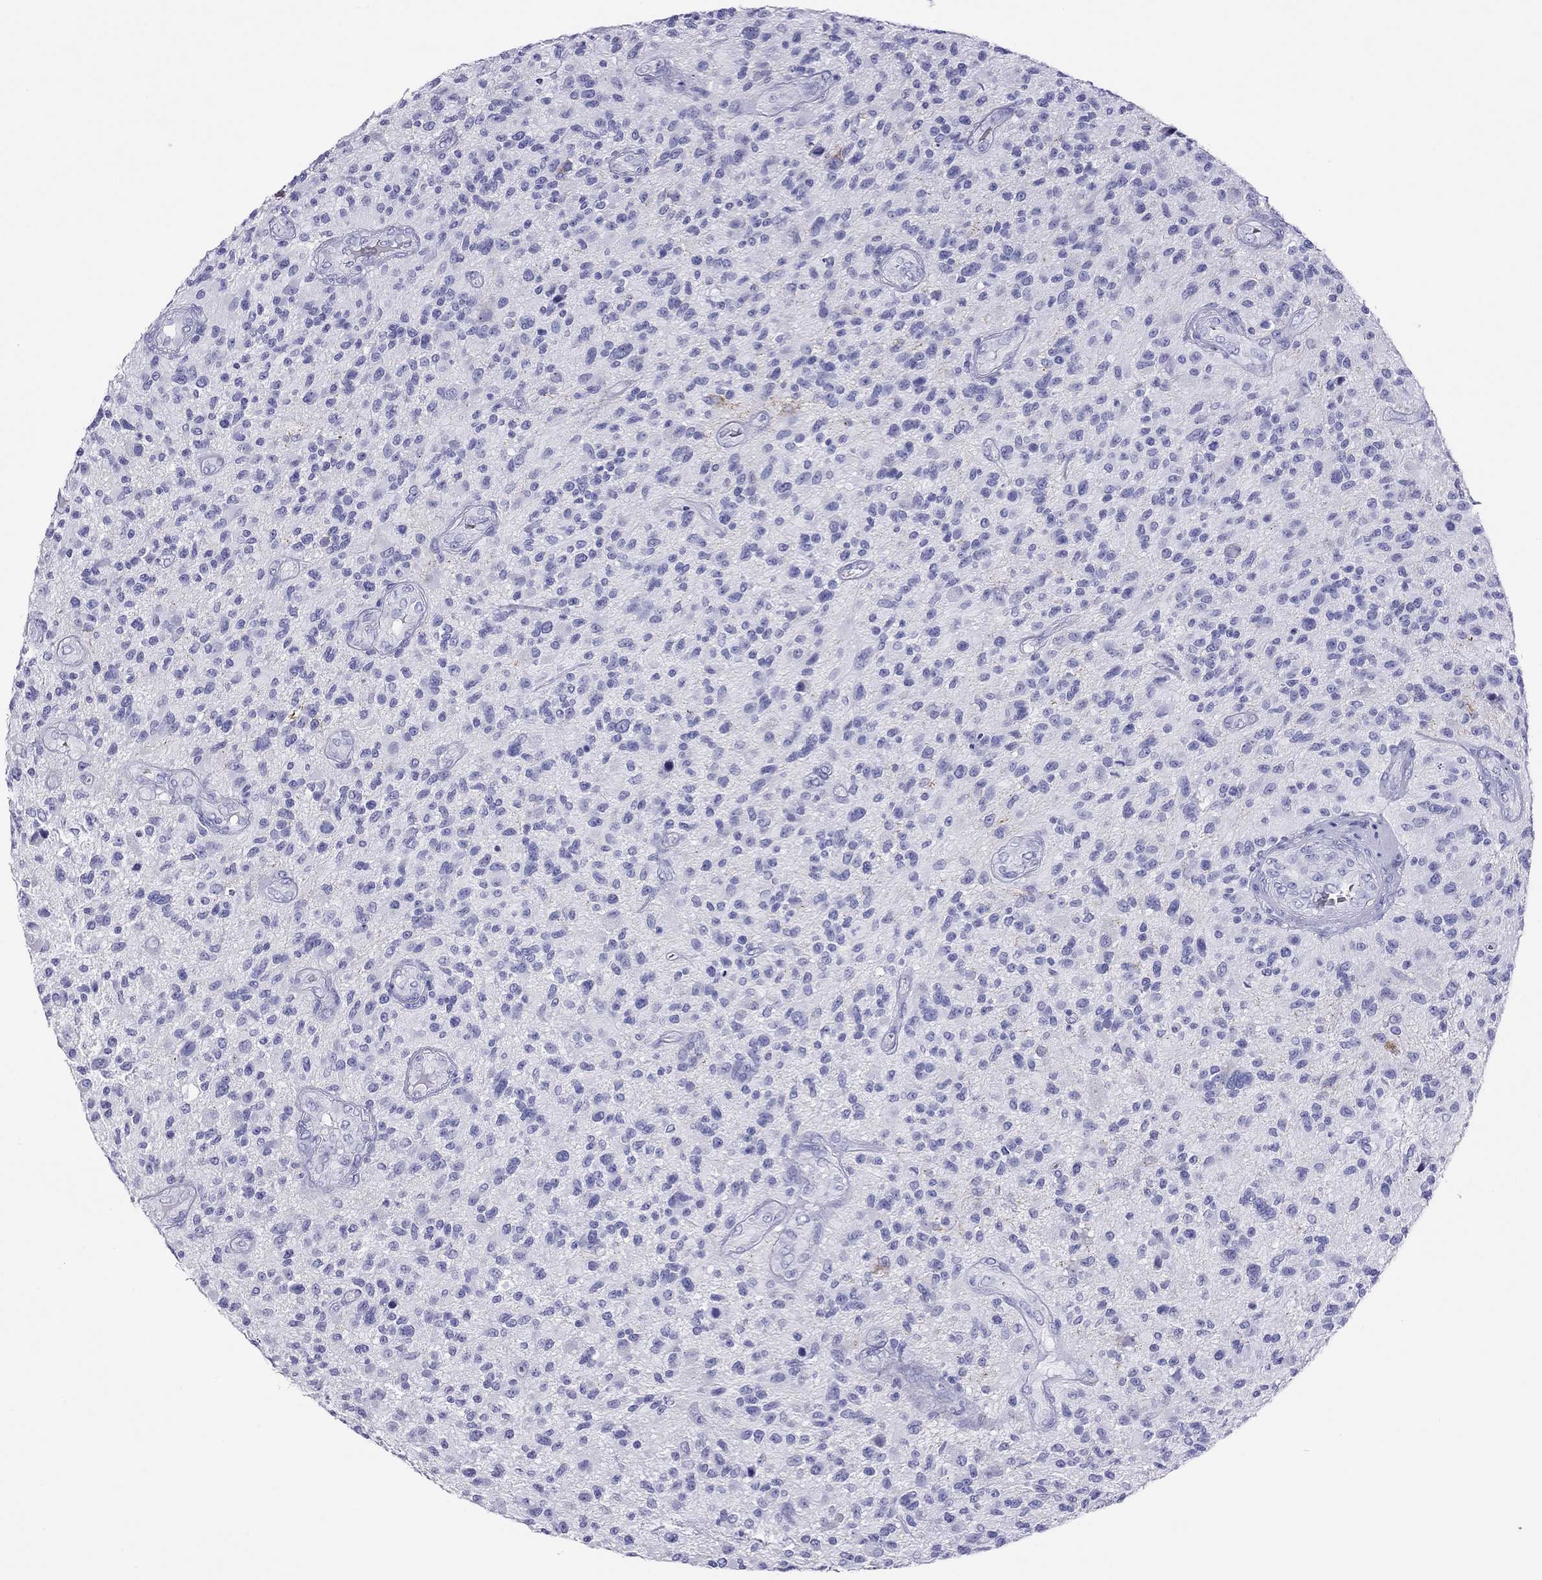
{"staining": {"intensity": "negative", "quantity": "none", "location": "none"}, "tissue": "glioma", "cell_type": "Tumor cells", "image_type": "cancer", "snomed": [{"axis": "morphology", "description": "Glioma, malignant, High grade"}, {"axis": "topography", "description": "Brain"}], "caption": "The IHC image has no significant staining in tumor cells of glioma tissue. (DAB IHC, high magnification).", "gene": "PTPRN", "patient": {"sex": "male", "age": 47}}